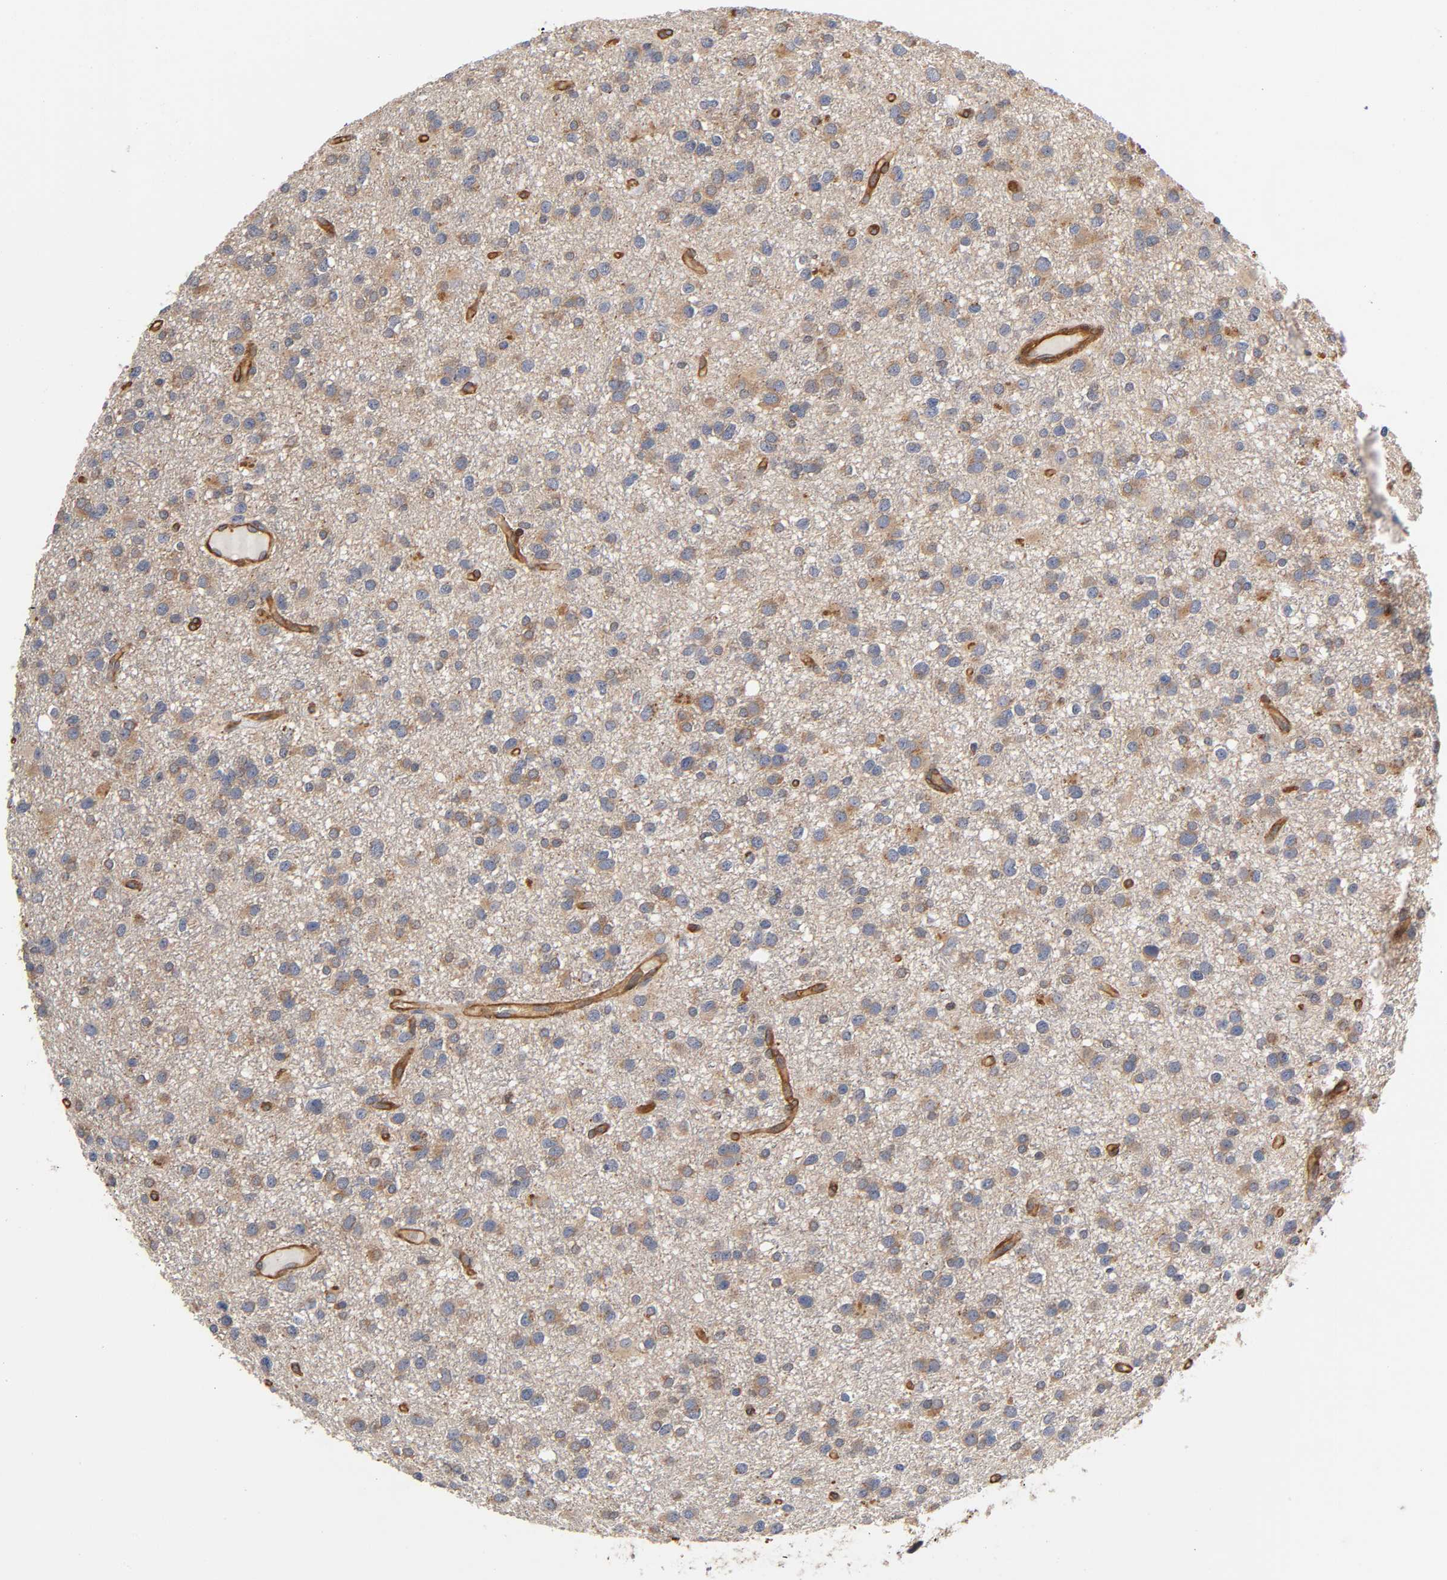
{"staining": {"intensity": "weak", "quantity": ">75%", "location": "cytoplasmic/membranous"}, "tissue": "glioma", "cell_type": "Tumor cells", "image_type": "cancer", "snomed": [{"axis": "morphology", "description": "Glioma, malignant, Low grade"}, {"axis": "topography", "description": "Brain"}], "caption": "Protein expression analysis of glioma shows weak cytoplasmic/membranous expression in about >75% of tumor cells. The staining was performed using DAB, with brown indicating positive protein expression. Nuclei are stained blue with hematoxylin.", "gene": "LAMTOR2", "patient": {"sex": "male", "age": 42}}